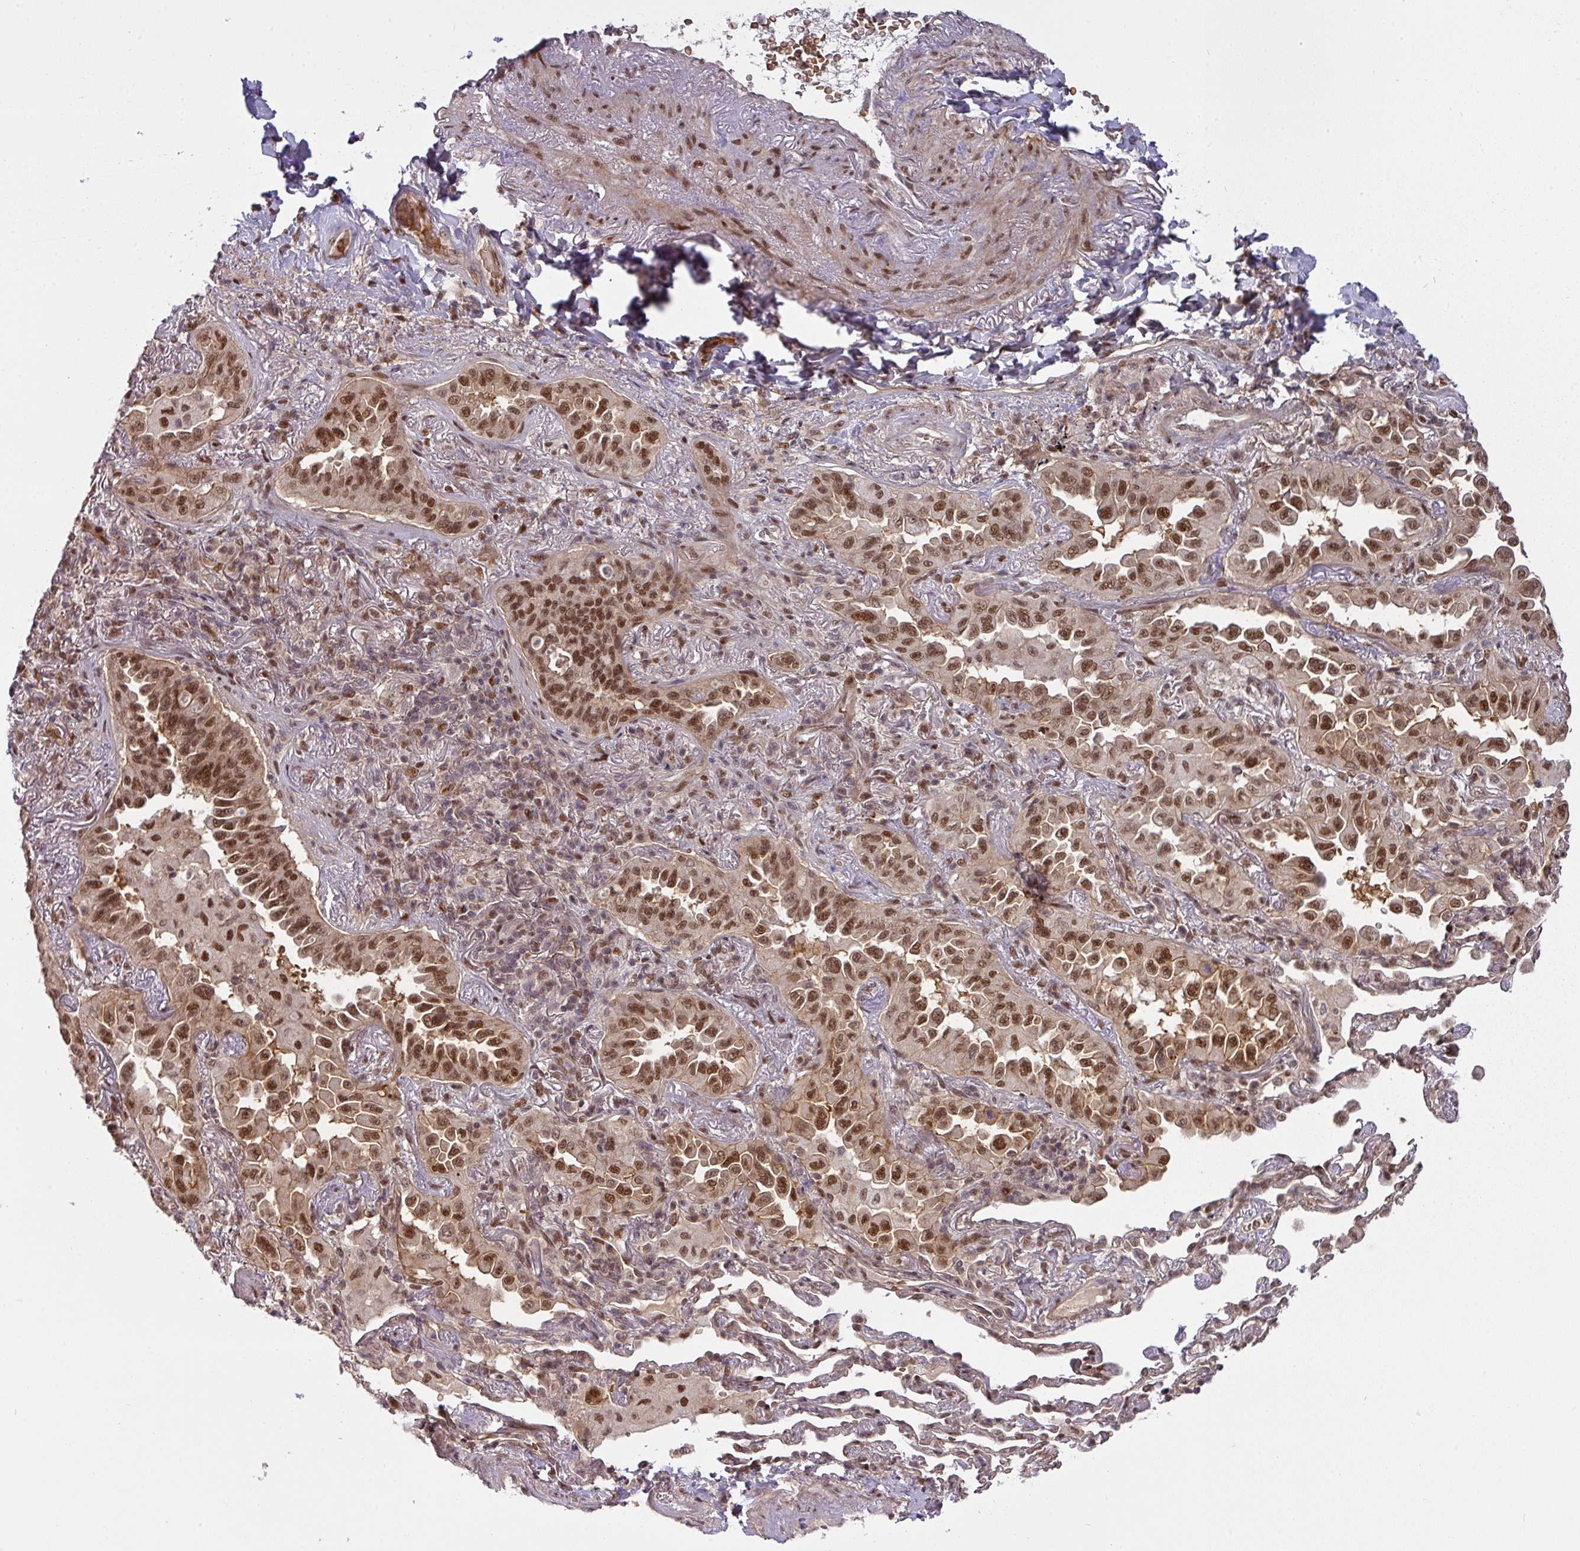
{"staining": {"intensity": "strong", "quantity": ">75%", "location": "nuclear"}, "tissue": "lung cancer", "cell_type": "Tumor cells", "image_type": "cancer", "snomed": [{"axis": "morphology", "description": "Adenocarcinoma, NOS"}, {"axis": "topography", "description": "Lung"}], "caption": "Human adenocarcinoma (lung) stained with a brown dye reveals strong nuclear positive staining in about >75% of tumor cells.", "gene": "CIC", "patient": {"sex": "female", "age": 69}}